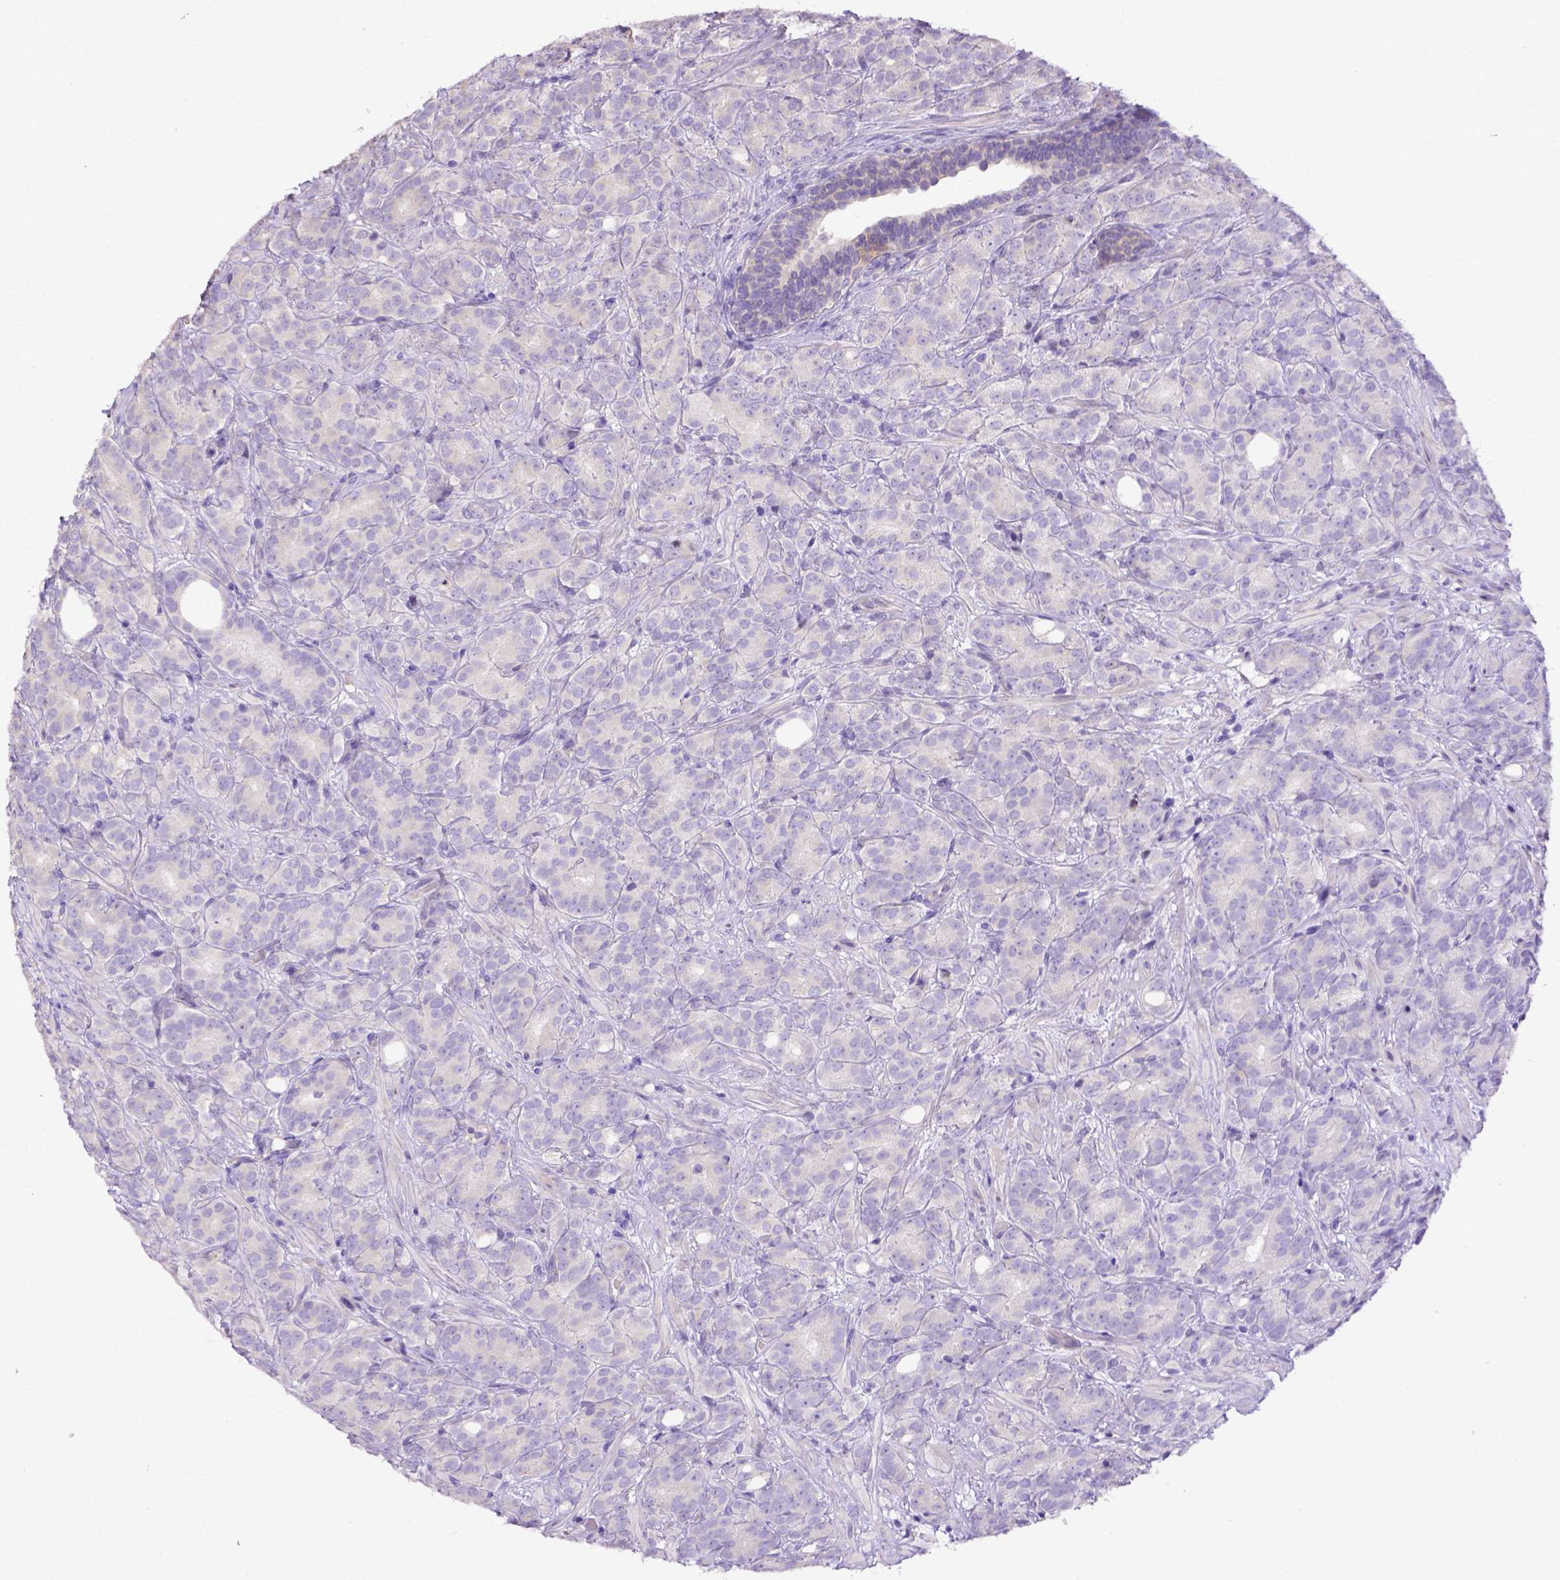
{"staining": {"intensity": "negative", "quantity": "none", "location": "none"}, "tissue": "prostate cancer", "cell_type": "Tumor cells", "image_type": "cancer", "snomed": [{"axis": "morphology", "description": "Adenocarcinoma, High grade"}, {"axis": "topography", "description": "Prostate"}], "caption": "DAB (3,3'-diaminobenzidine) immunohistochemical staining of prostate cancer (high-grade adenocarcinoma) demonstrates no significant positivity in tumor cells.", "gene": "CD40", "patient": {"sex": "male", "age": 90}}